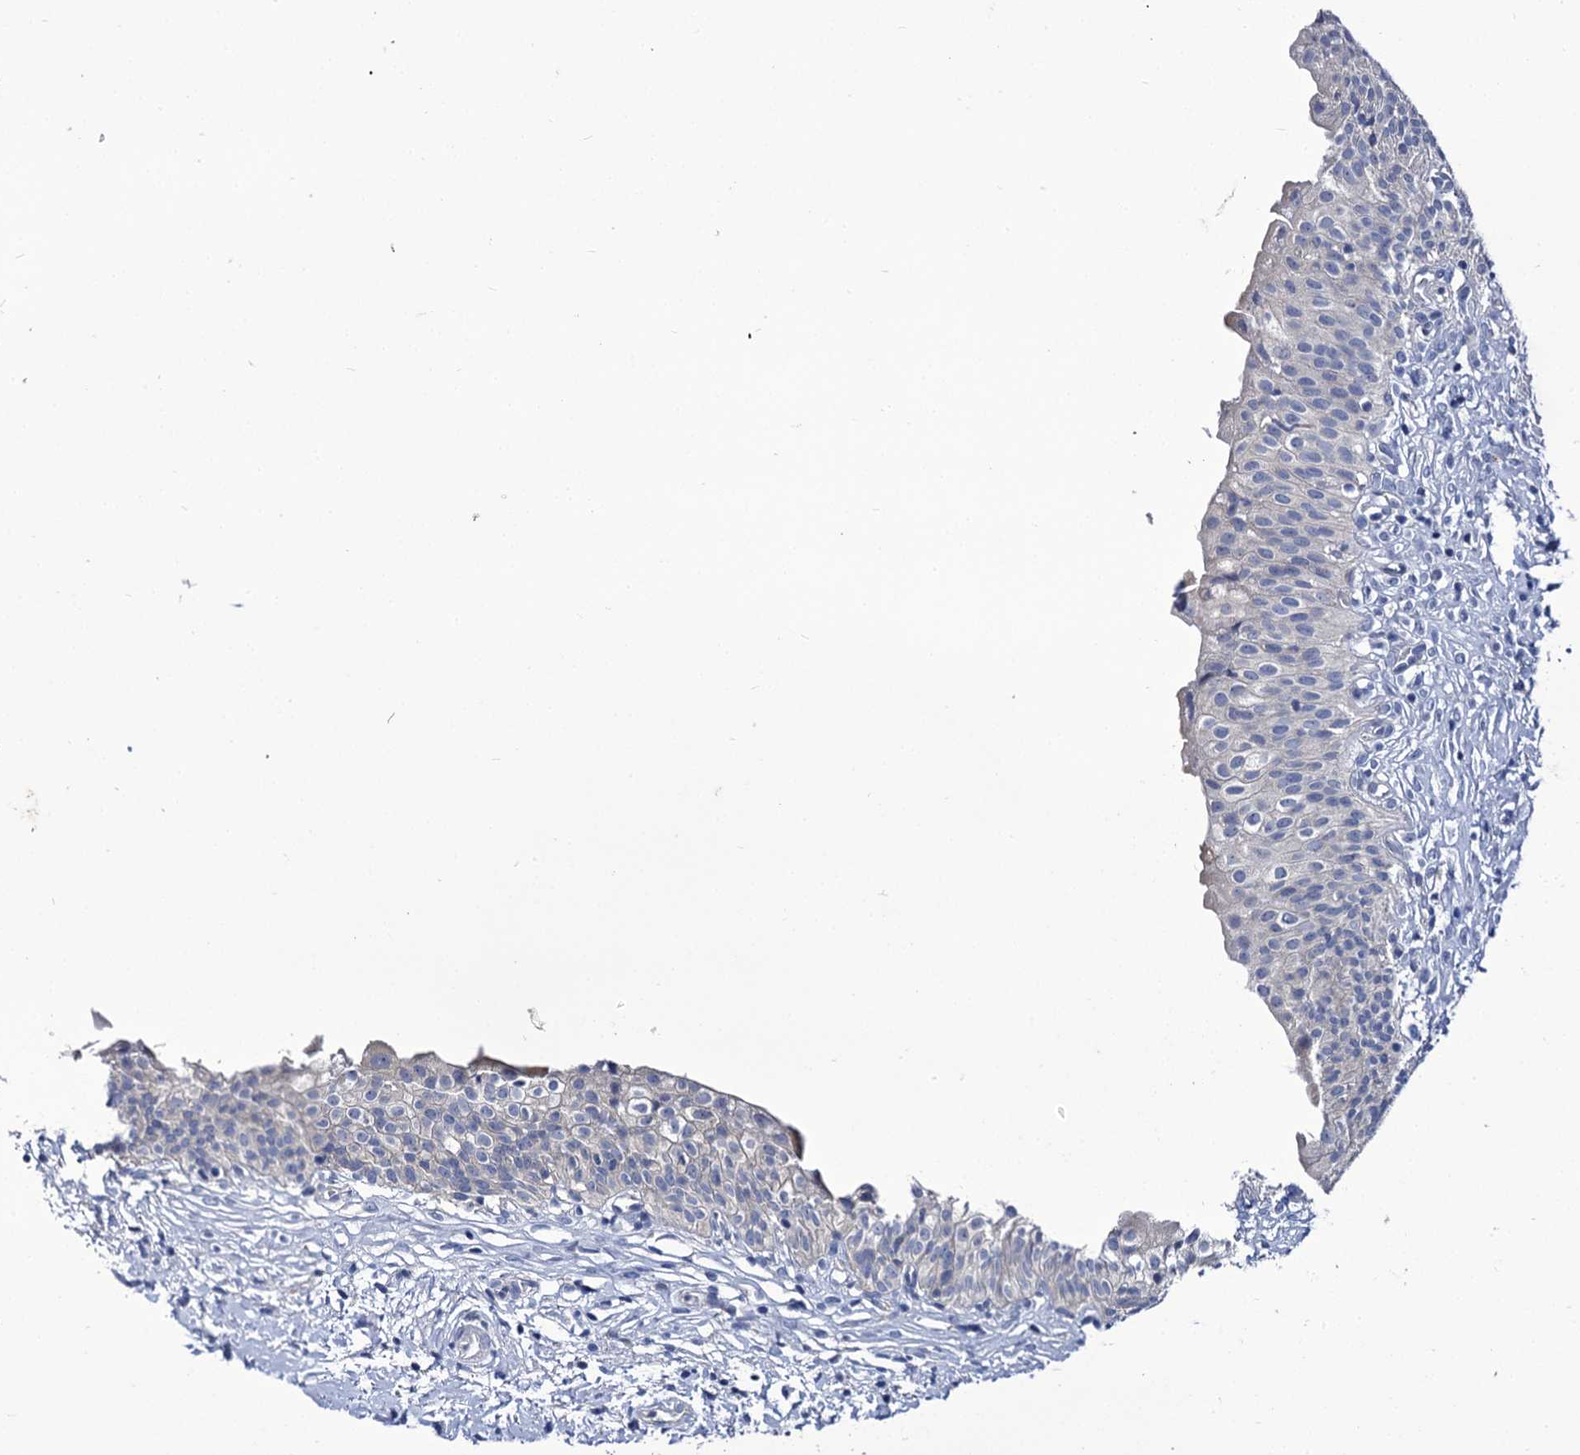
{"staining": {"intensity": "negative", "quantity": "none", "location": "none"}, "tissue": "urinary bladder", "cell_type": "Urothelial cells", "image_type": "normal", "snomed": [{"axis": "morphology", "description": "Normal tissue, NOS"}, {"axis": "topography", "description": "Urinary bladder"}], "caption": "Urinary bladder stained for a protein using immunohistochemistry (IHC) displays no positivity urothelial cells.", "gene": "PANX2", "patient": {"sex": "male", "age": 55}}